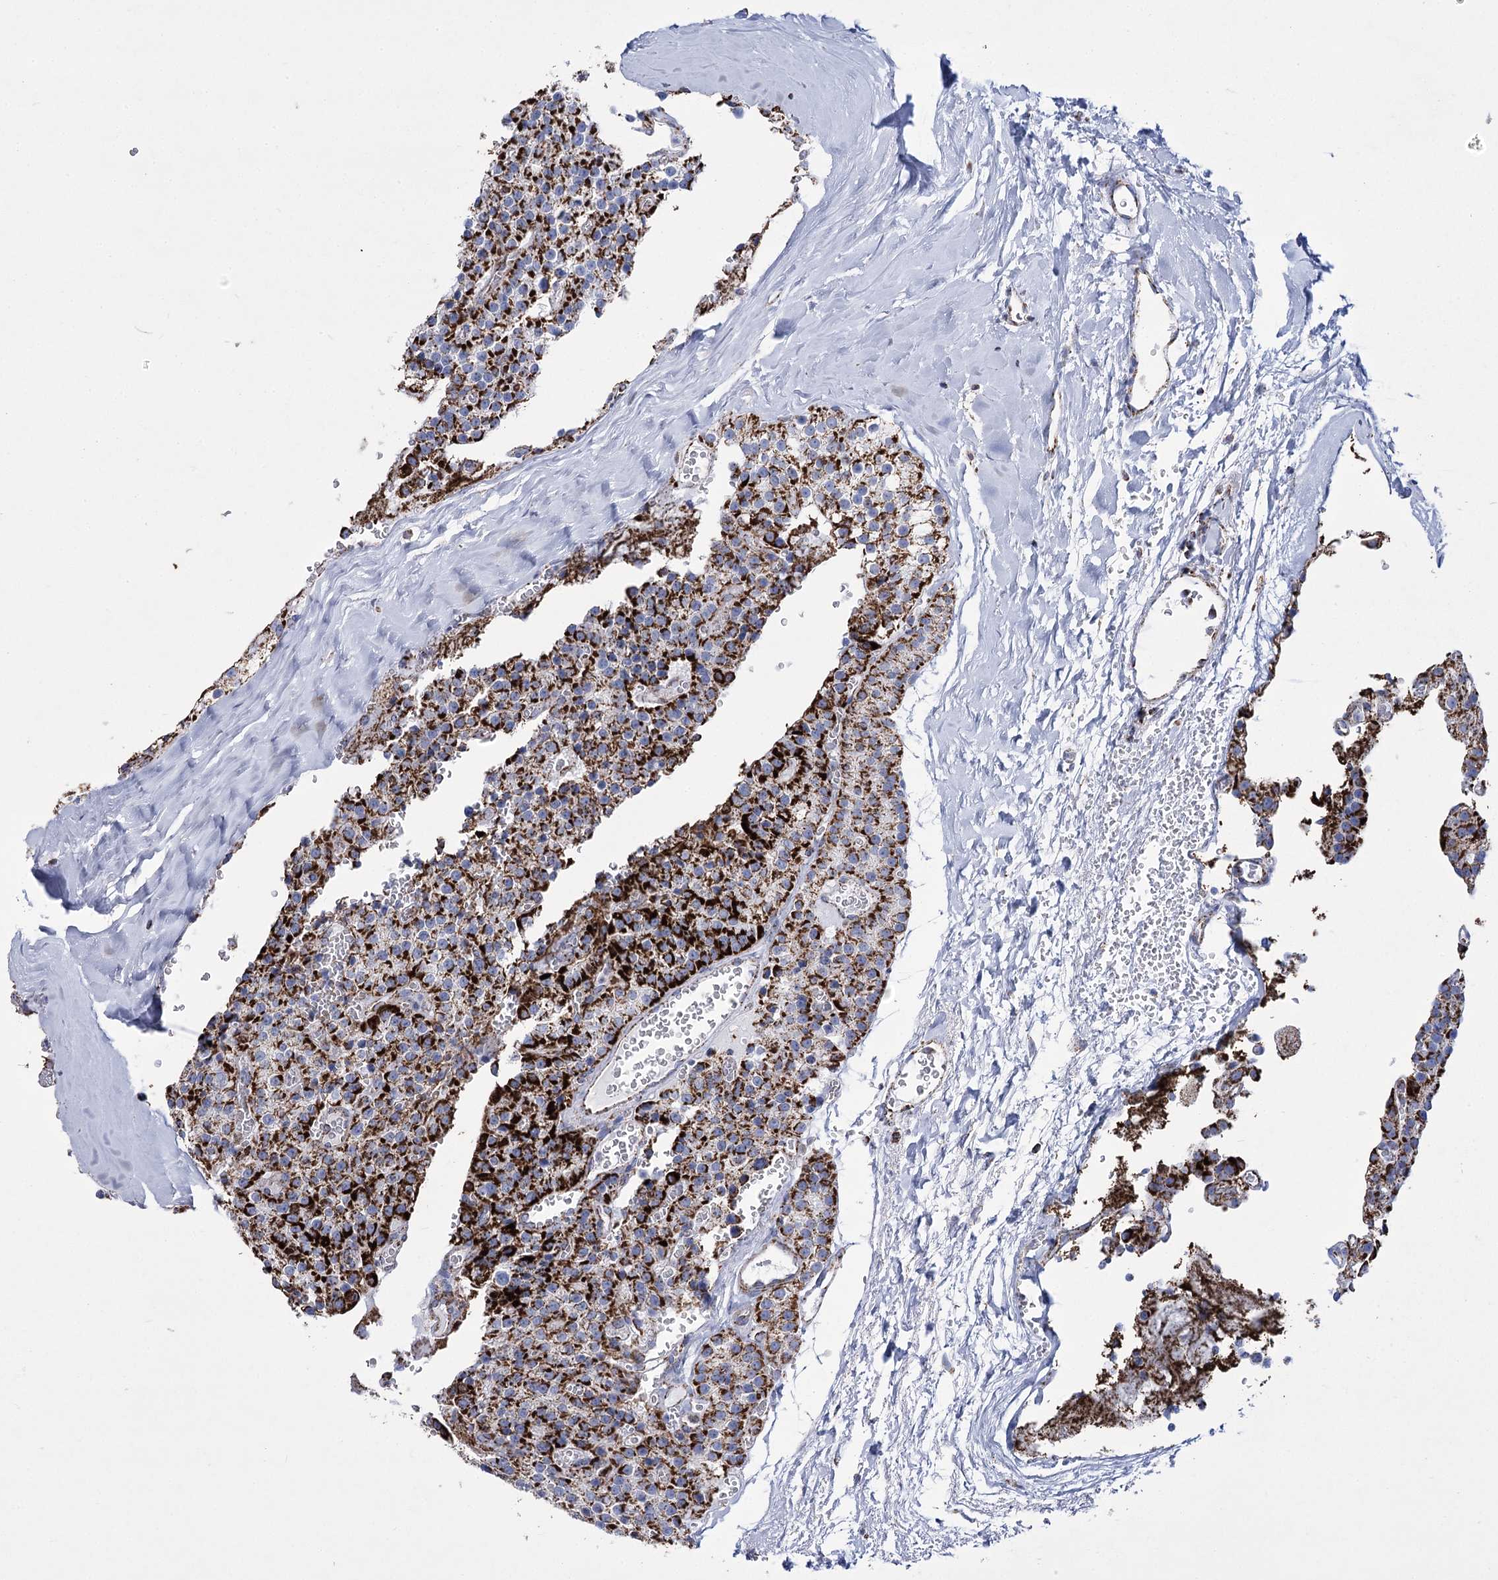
{"staining": {"intensity": "strong", "quantity": ">75%", "location": "cytoplasmic/membranous"}, "tissue": "parathyroid gland", "cell_type": "Glandular cells", "image_type": "normal", "snomed": [{"axis": "morphology", "description": "Normal tissue, NOS"}, {"axis": "topography", "description": "Parathyroid gland"}], "caption": "Immunohistochemical staining of unremarkable parathyroid gland reveals >75% levels of strong cytoplasmic/membranous protein expression in about >75% of glandular cells.", "gene": "PDHB", "patient": {"sex": "female", "age": 64}}